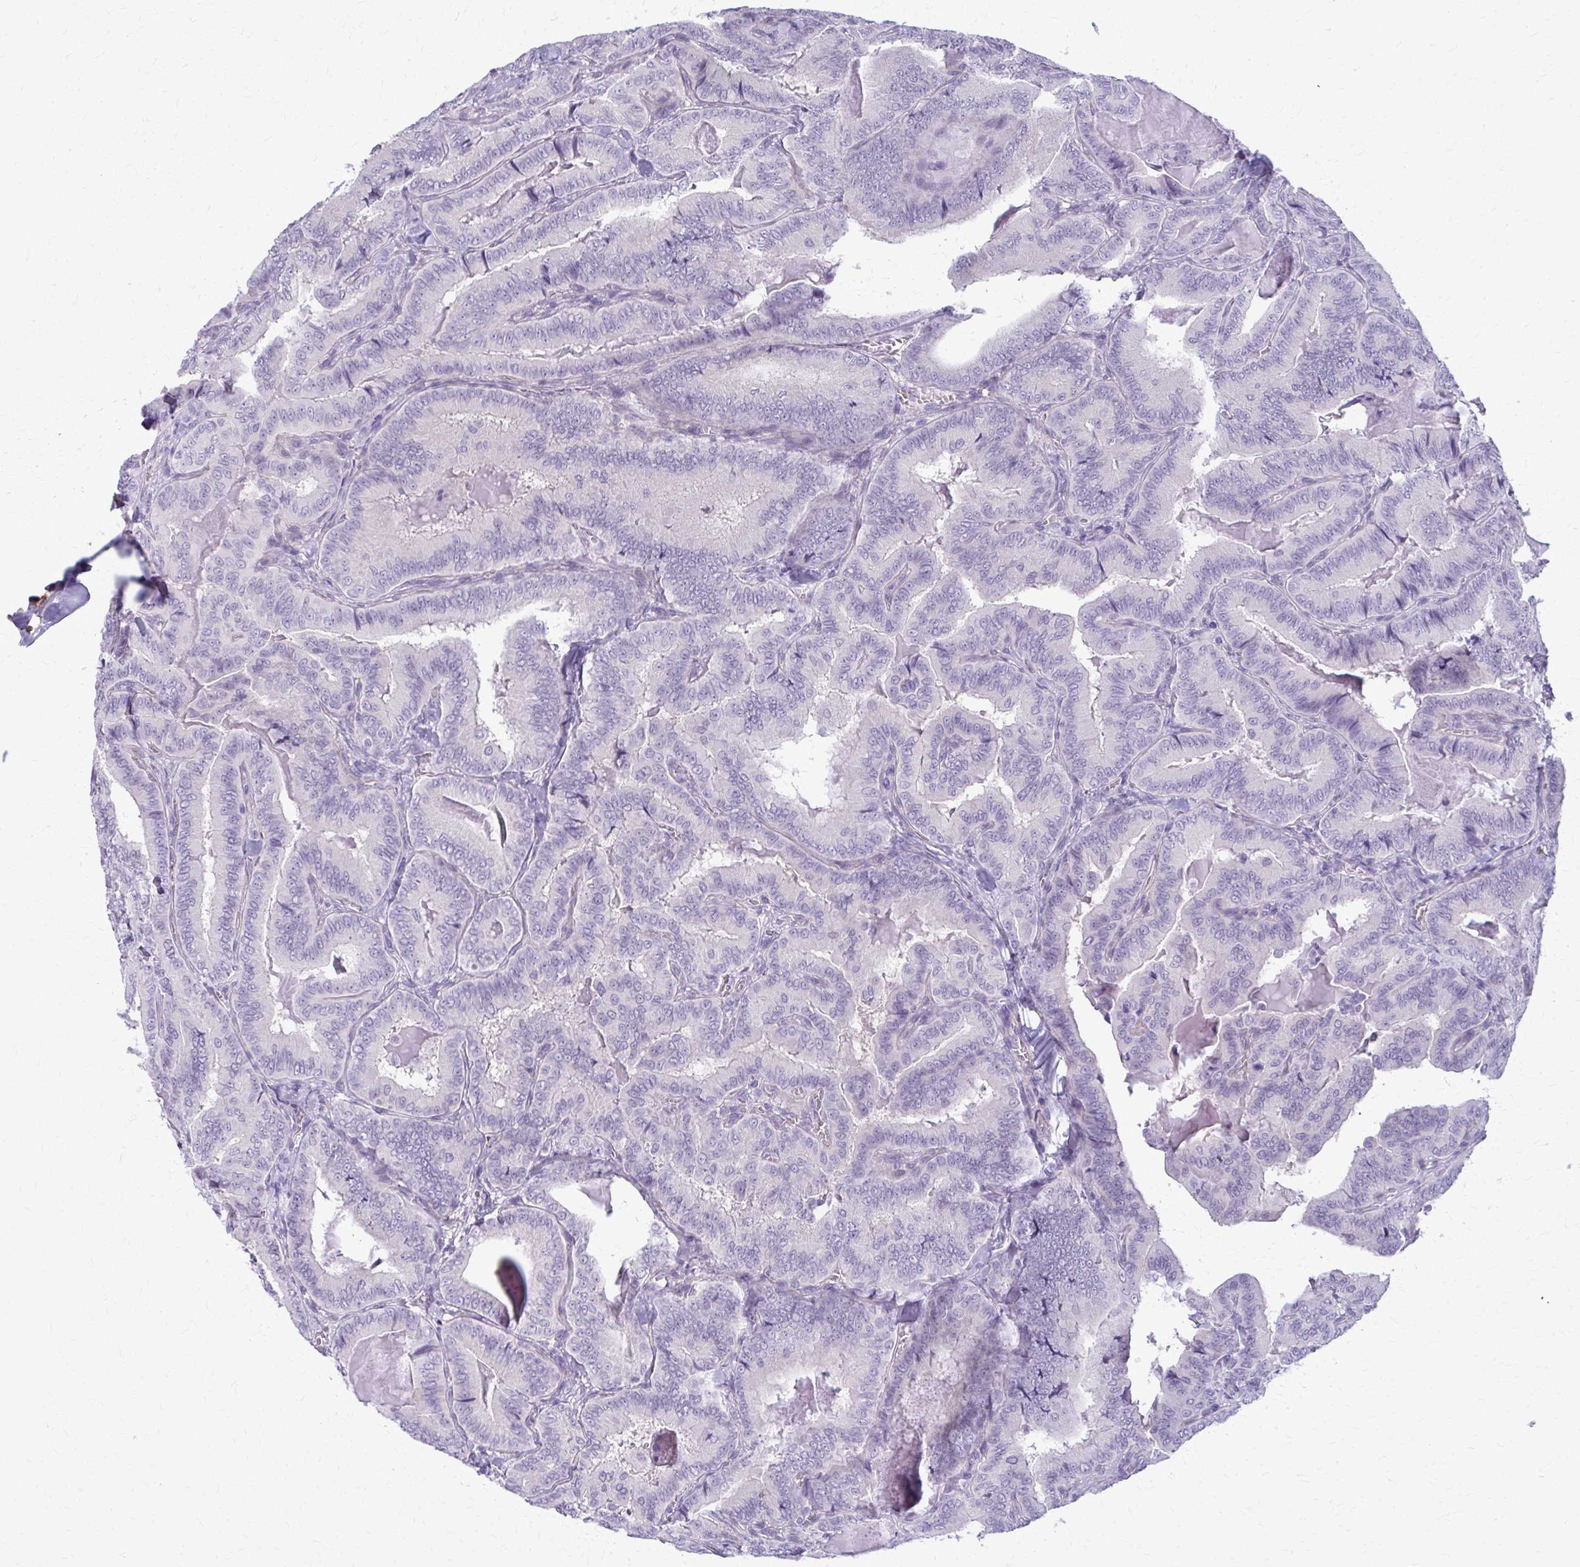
{"staining": {"intensity": "negative", "quantity": "none", "location": "none"}, "tissue": "thyroid cancer", "cell_type": "Tumor cells", "image_type": "cancer", "snomed": [{"axis": "morphology", "description": "Papillary adenocarcinoma, NOS"}, {"axis": "topography", "description": "Thyroid gland"}], "caption": "IHC of human thyroid cancer (papillary adenocarcinoma) reveals no positivity in tumor cells.", "gene": "CD38", "patient": {"sex": "male", "age": 61}}